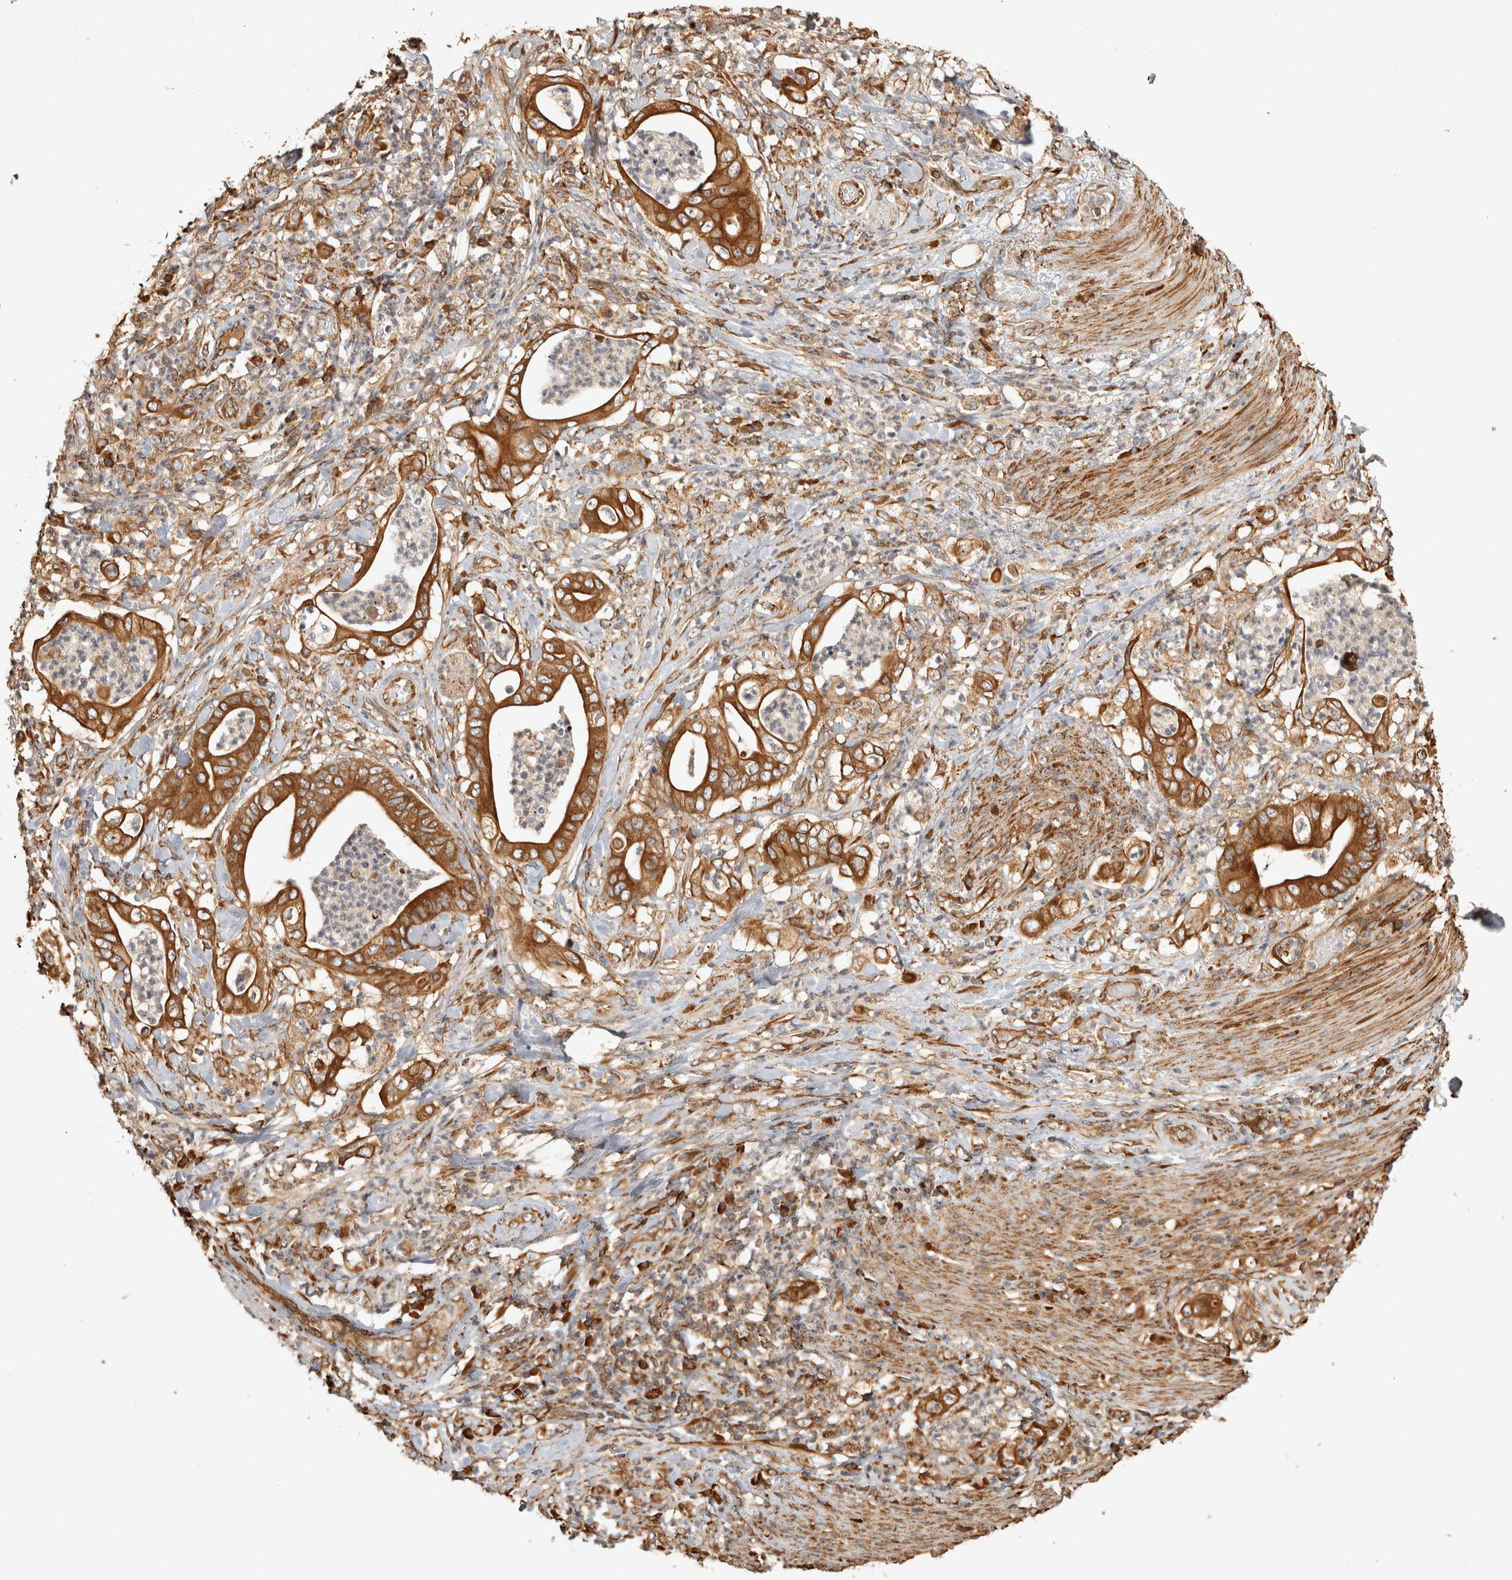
{"staining": {"intensity": "strong", "quantity": ">75%", "location": "cytoplasmic/membranous"}, "tissue": "stomach cancer", "cell_type": "Tumor cells", "image_type": "cancer", "snomed": [{"axis": "morphology", "description": "Adenocarcinoma, NOS"}, {"axis": "topography", "description": "Stomach"}], "caption": "DAB immunohistochemical staining of stomach cancer reveals strong cytoplasmic/membranous protein positivity in approximately >75% of tumor cells. The protein of interest is shown in brown color, while the nuclei are stained blue.", "gene": "CAMSAP2", "patient": {"sex": "female", "age": 73}}